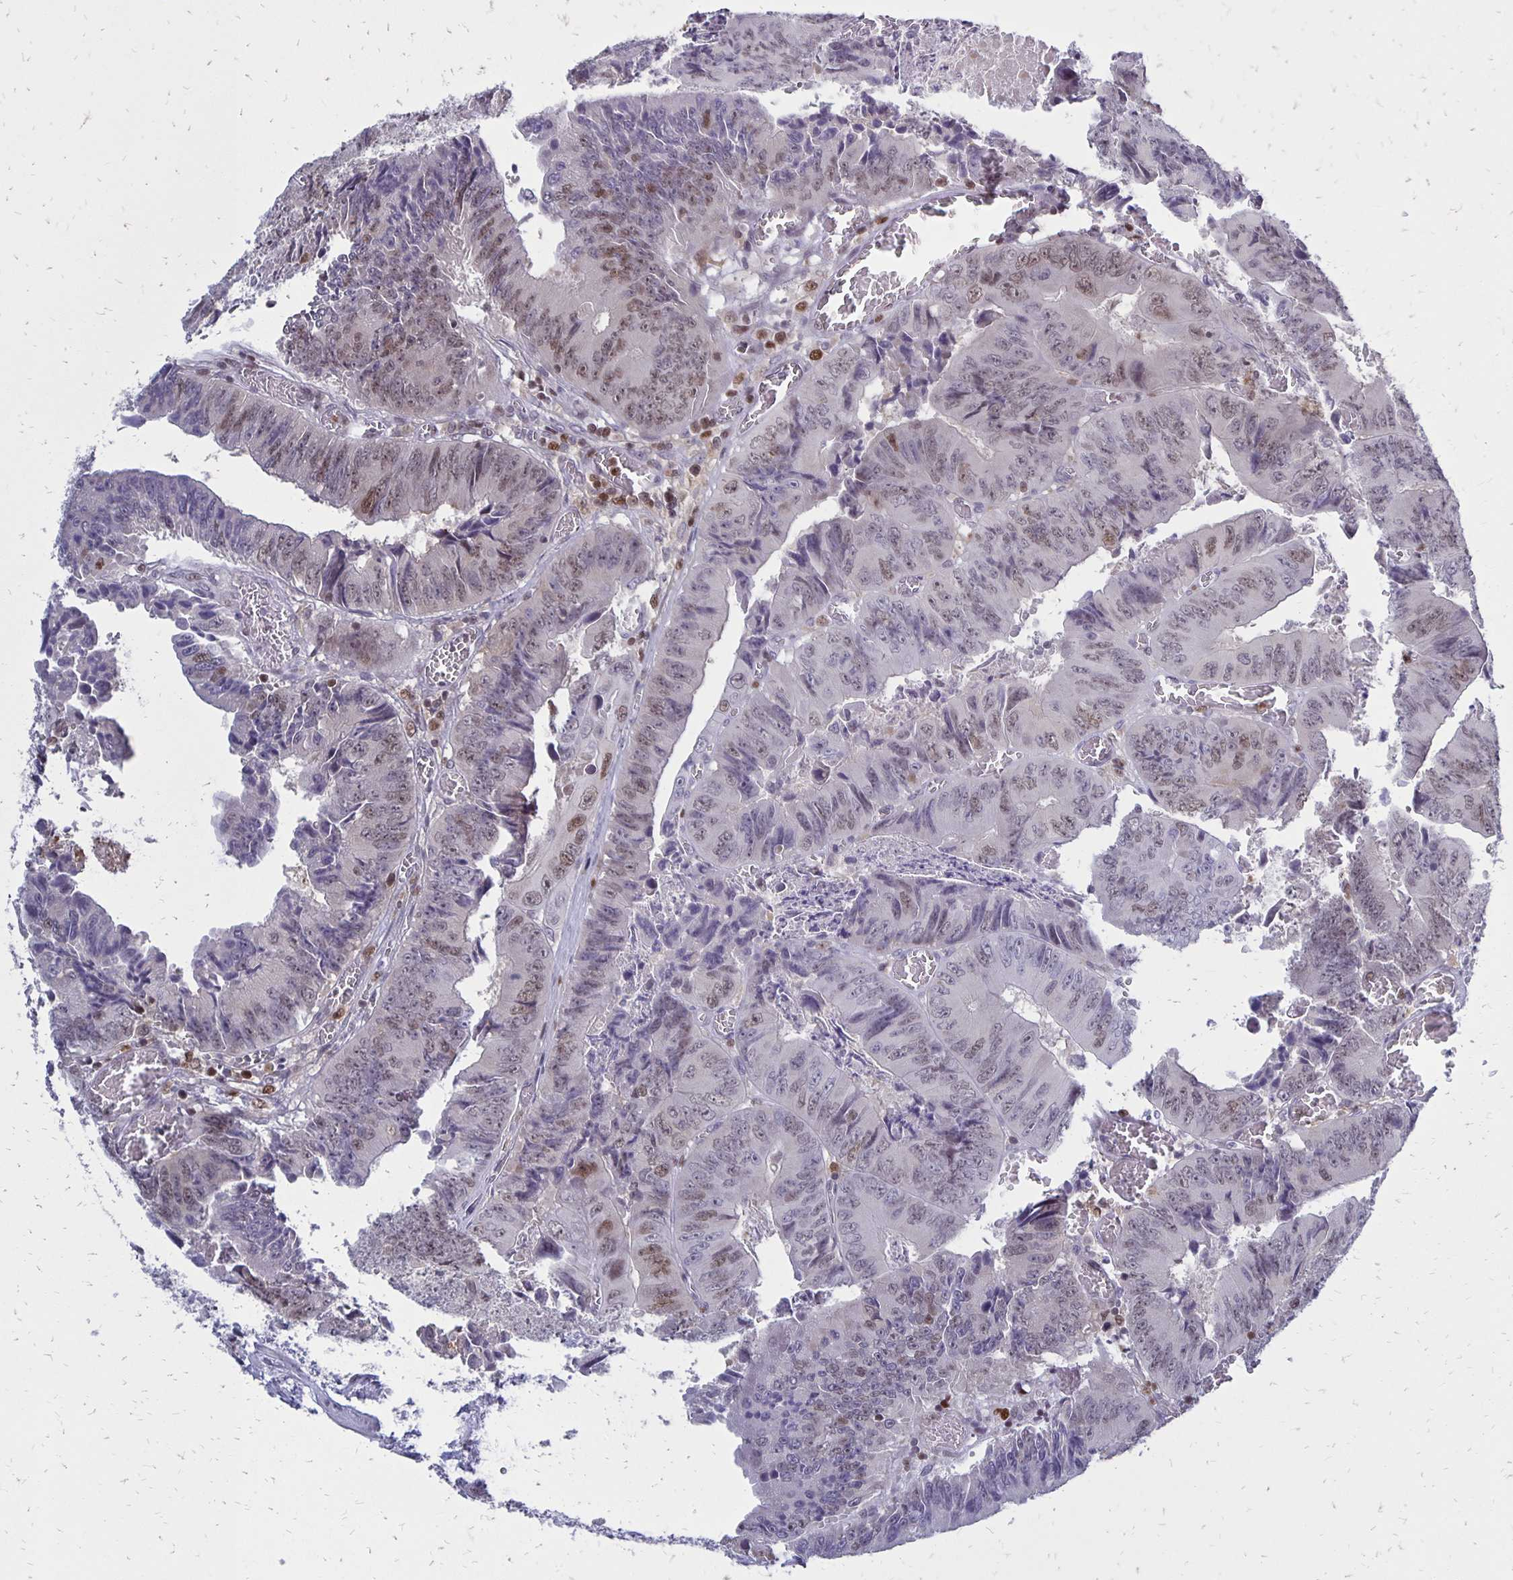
{"staining": {"intensity": "weak", "quantity": "25%-75%", "location": "nuclear"}, "tissue": "colorectal cancer", "cell_type": "Tumor cells", "image_type": "cancer", "snomed": [{"axis": "morphology", "description": "Adenocarcinoma, NOS"}, {"axis": "topography", "description": "Colon"}], "caption": "This histopathology image shows adenocarcinoma (colorectal) stained with immunohistochemistry to label a protein in brown. The nuclear of tumor cells show weak positivity for the protein. Nuclei are counter-stained blue.", "gene": "DCK", "patient": {"sex": "female", "age": 84}}